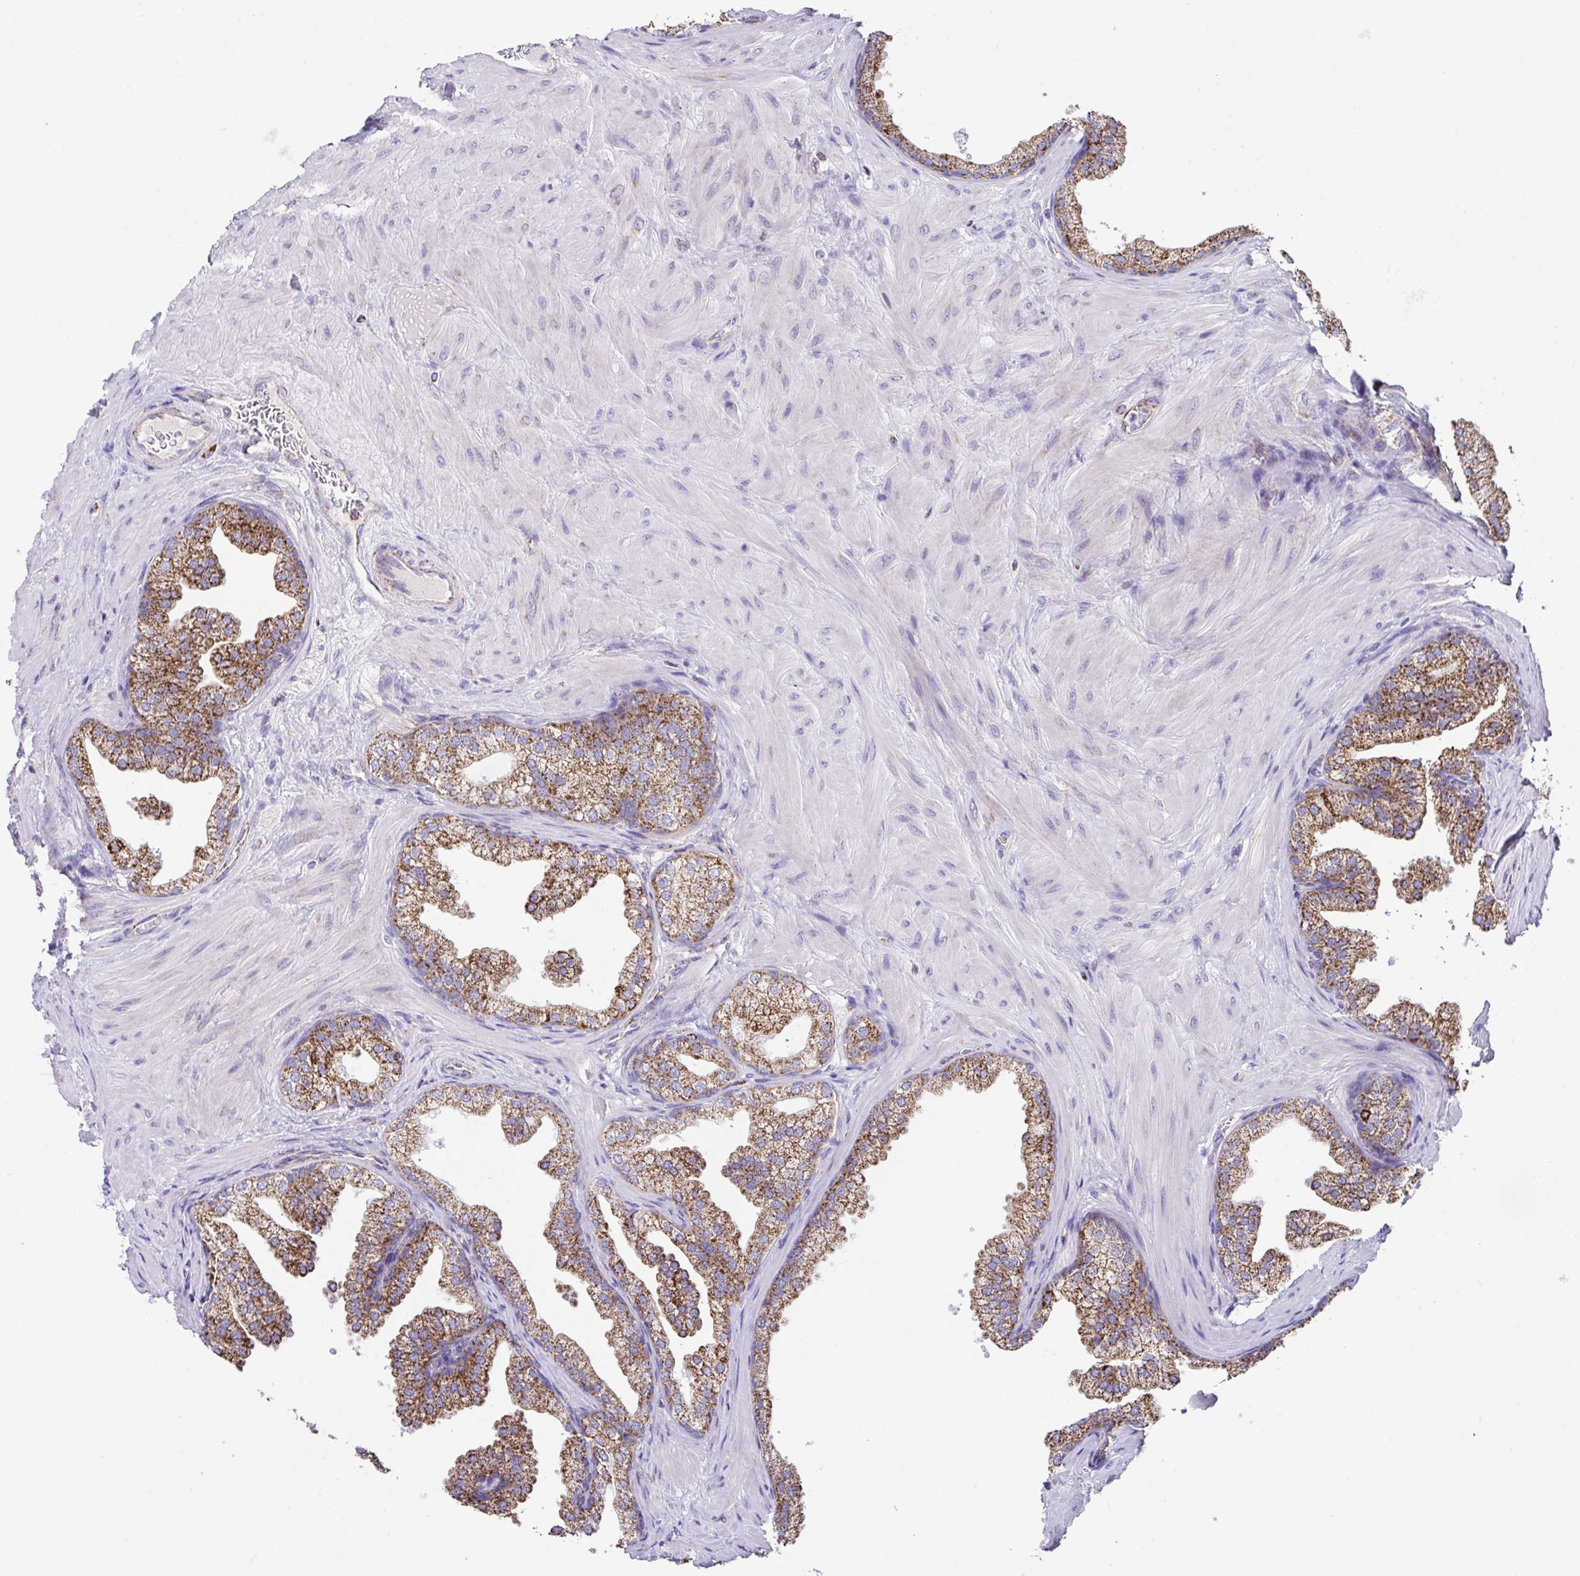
{"staining": {"intensity": "strong", "quantity": ">75%", "location": "cytoplasmic/membranous"}, "tissue": "prostate", "cell_type": "Glandular cells", "image_type": "normal", "snomed": [{"axis": "morphology", "description": "Normal tissue, NOS"}, {"axis": "topography", "description": "Prostate"}], "caption": "An immunohistochemistry (IHC) image of normal tissue is shown. Protein staining in brown shows strong cytoplasmic/membranous positivity in prostate within glandular cells.", "gene": "PCMTD2", "patient": {"sex": "male", "age": 37}}